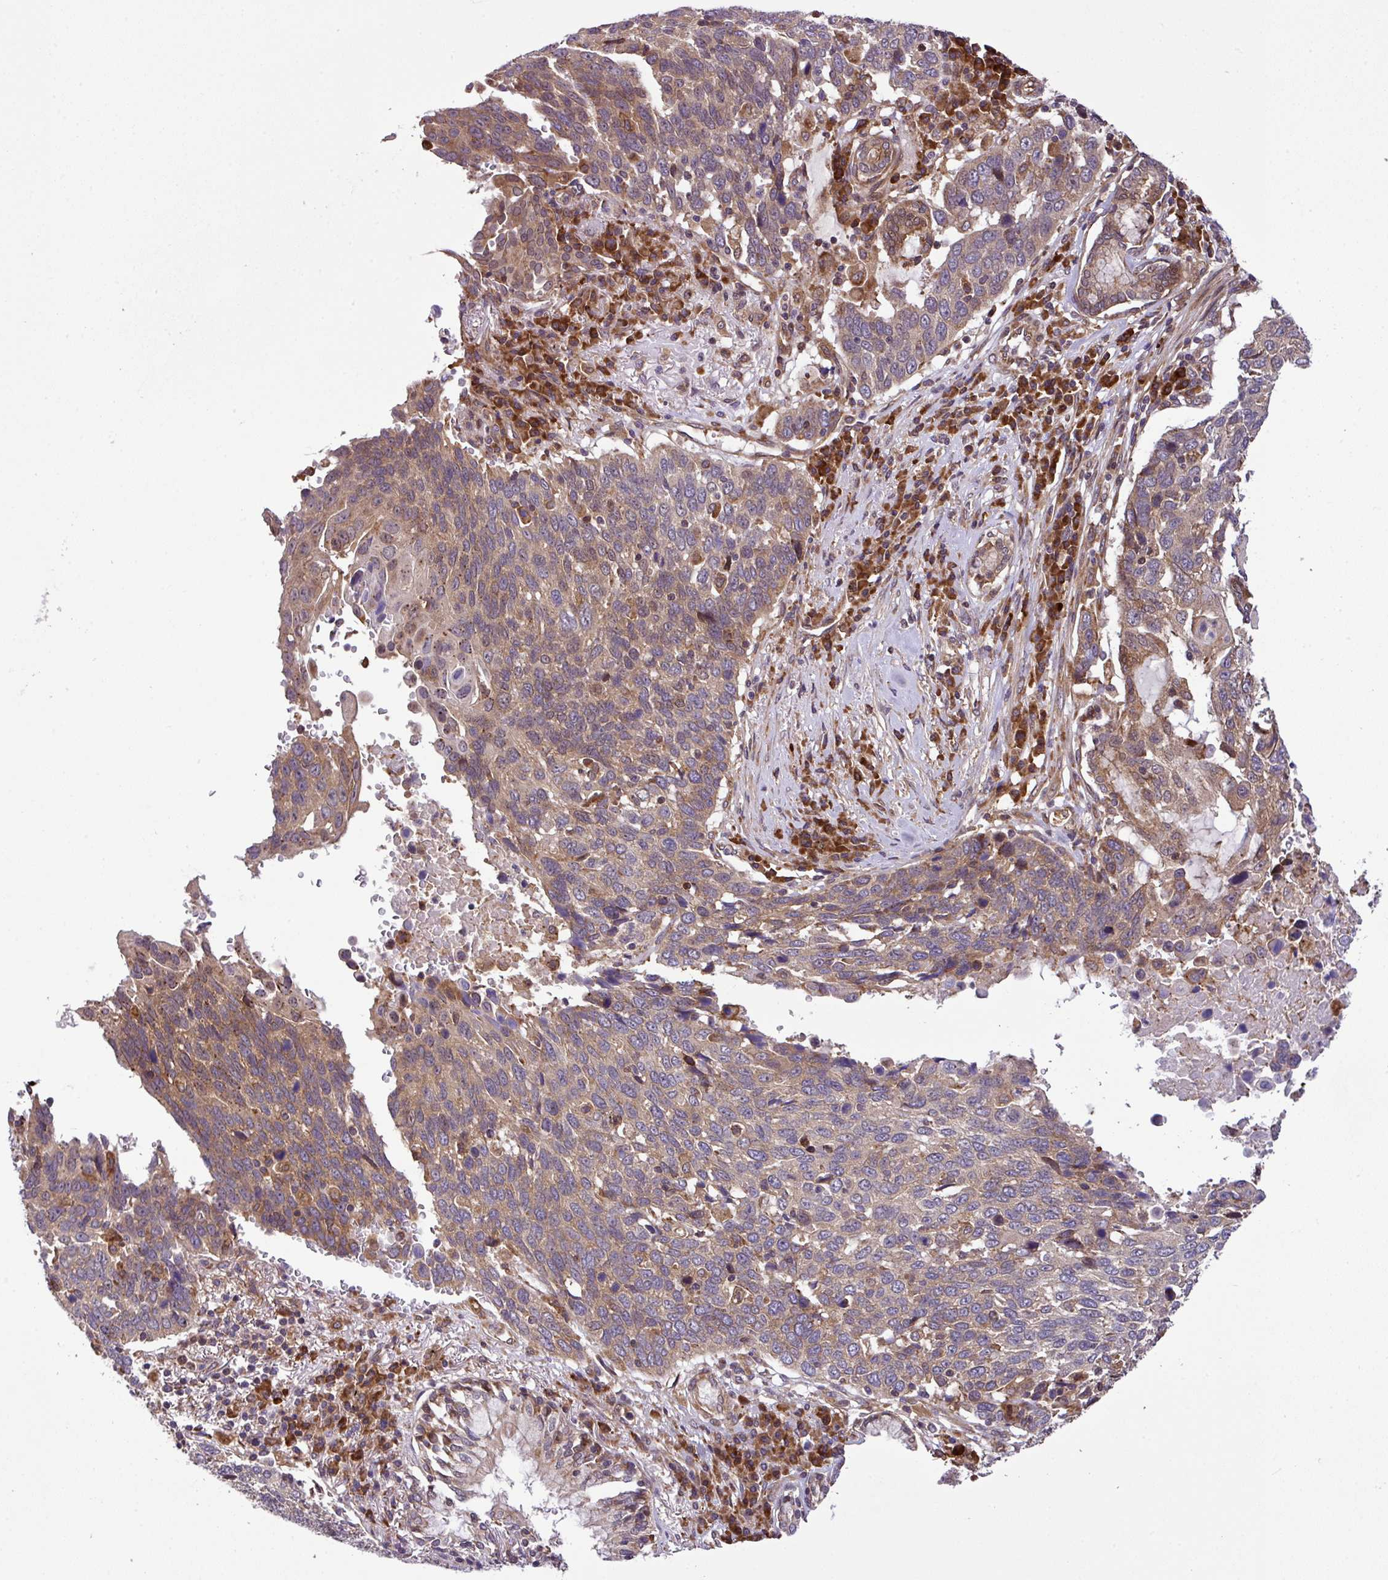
{"staining": {"intensity": "moderate", "quantity": "25%-75%", "location": "cytoplasmic/membranous"}, "tissue": "lung cancer", "cell_type": "Tumor cells", "image_type": "cancer", "snomed": [{"axis": "morphology", "description": "Squamous cell carcinoma, NOS"}, {"axis": "topography", "description": "Lung"}], "caption": "A medium amount of moderate cytoplasmic/membranous expression is present in about 25%-75% of tumor cells in lung cancer (squamous cell carcinoma) tissue.", "gene": "DLGAP4", "patient": {"sex": "male", "age": 66}}